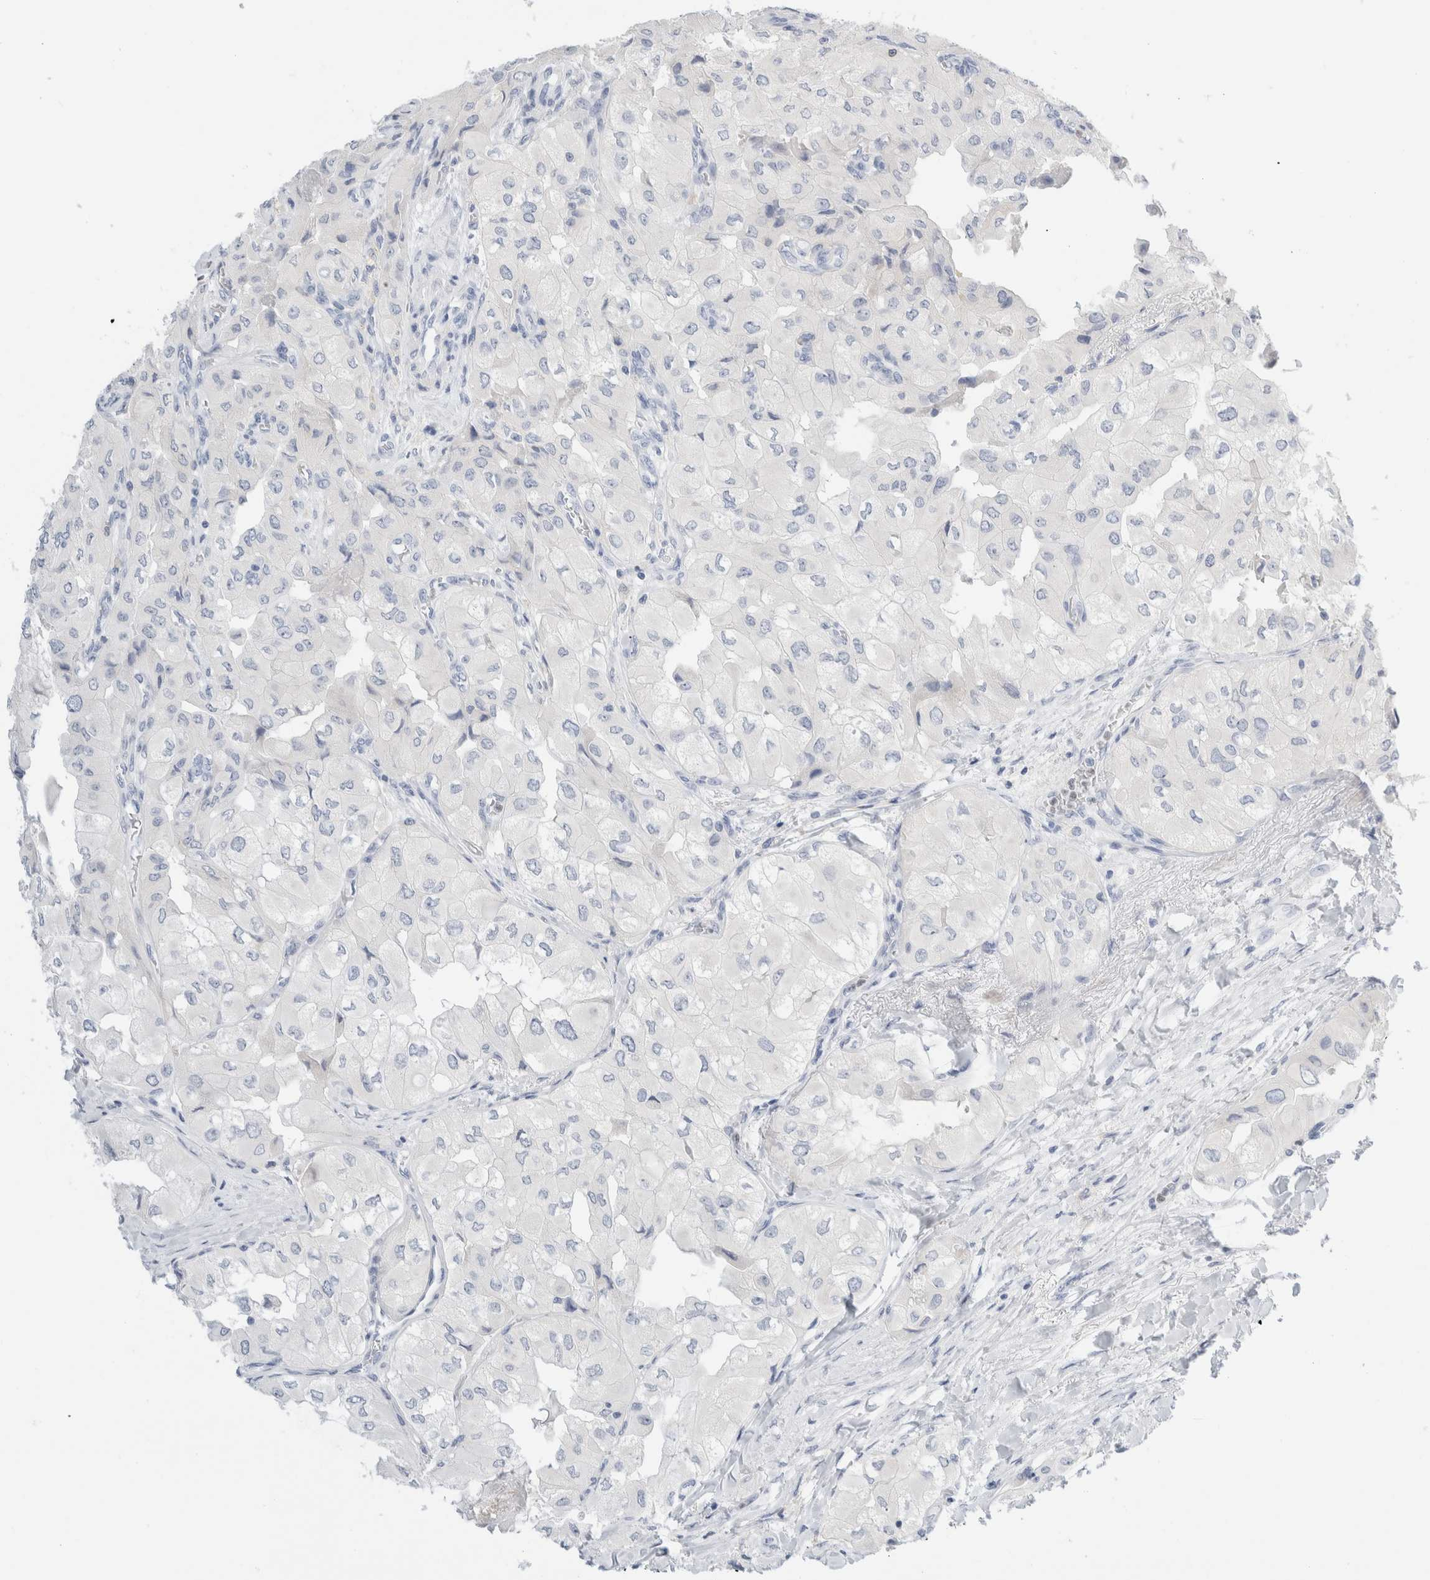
{"staining": {"intensity": "negative", "quantity": "none", "location": "none"}, "tissue": "thyroid cancer", "cell_type": "Tumor cells", "image_type": "cancer", "snomed": [{"axis": "morphology", "description": "Papillary adenocarcinoma, NOS"}, {"axis": "topography", "description": "Thyroid gland"}], "caption": "High magnification brightfield microscopy of thyroid papillary adenocarcinoma stained with DAB (brown) and counterstained with hematoxylin (blue): tumor cells show no significant expression.", "gene": "ADAM30", "patient": {"sex": "female", "age": 59}}